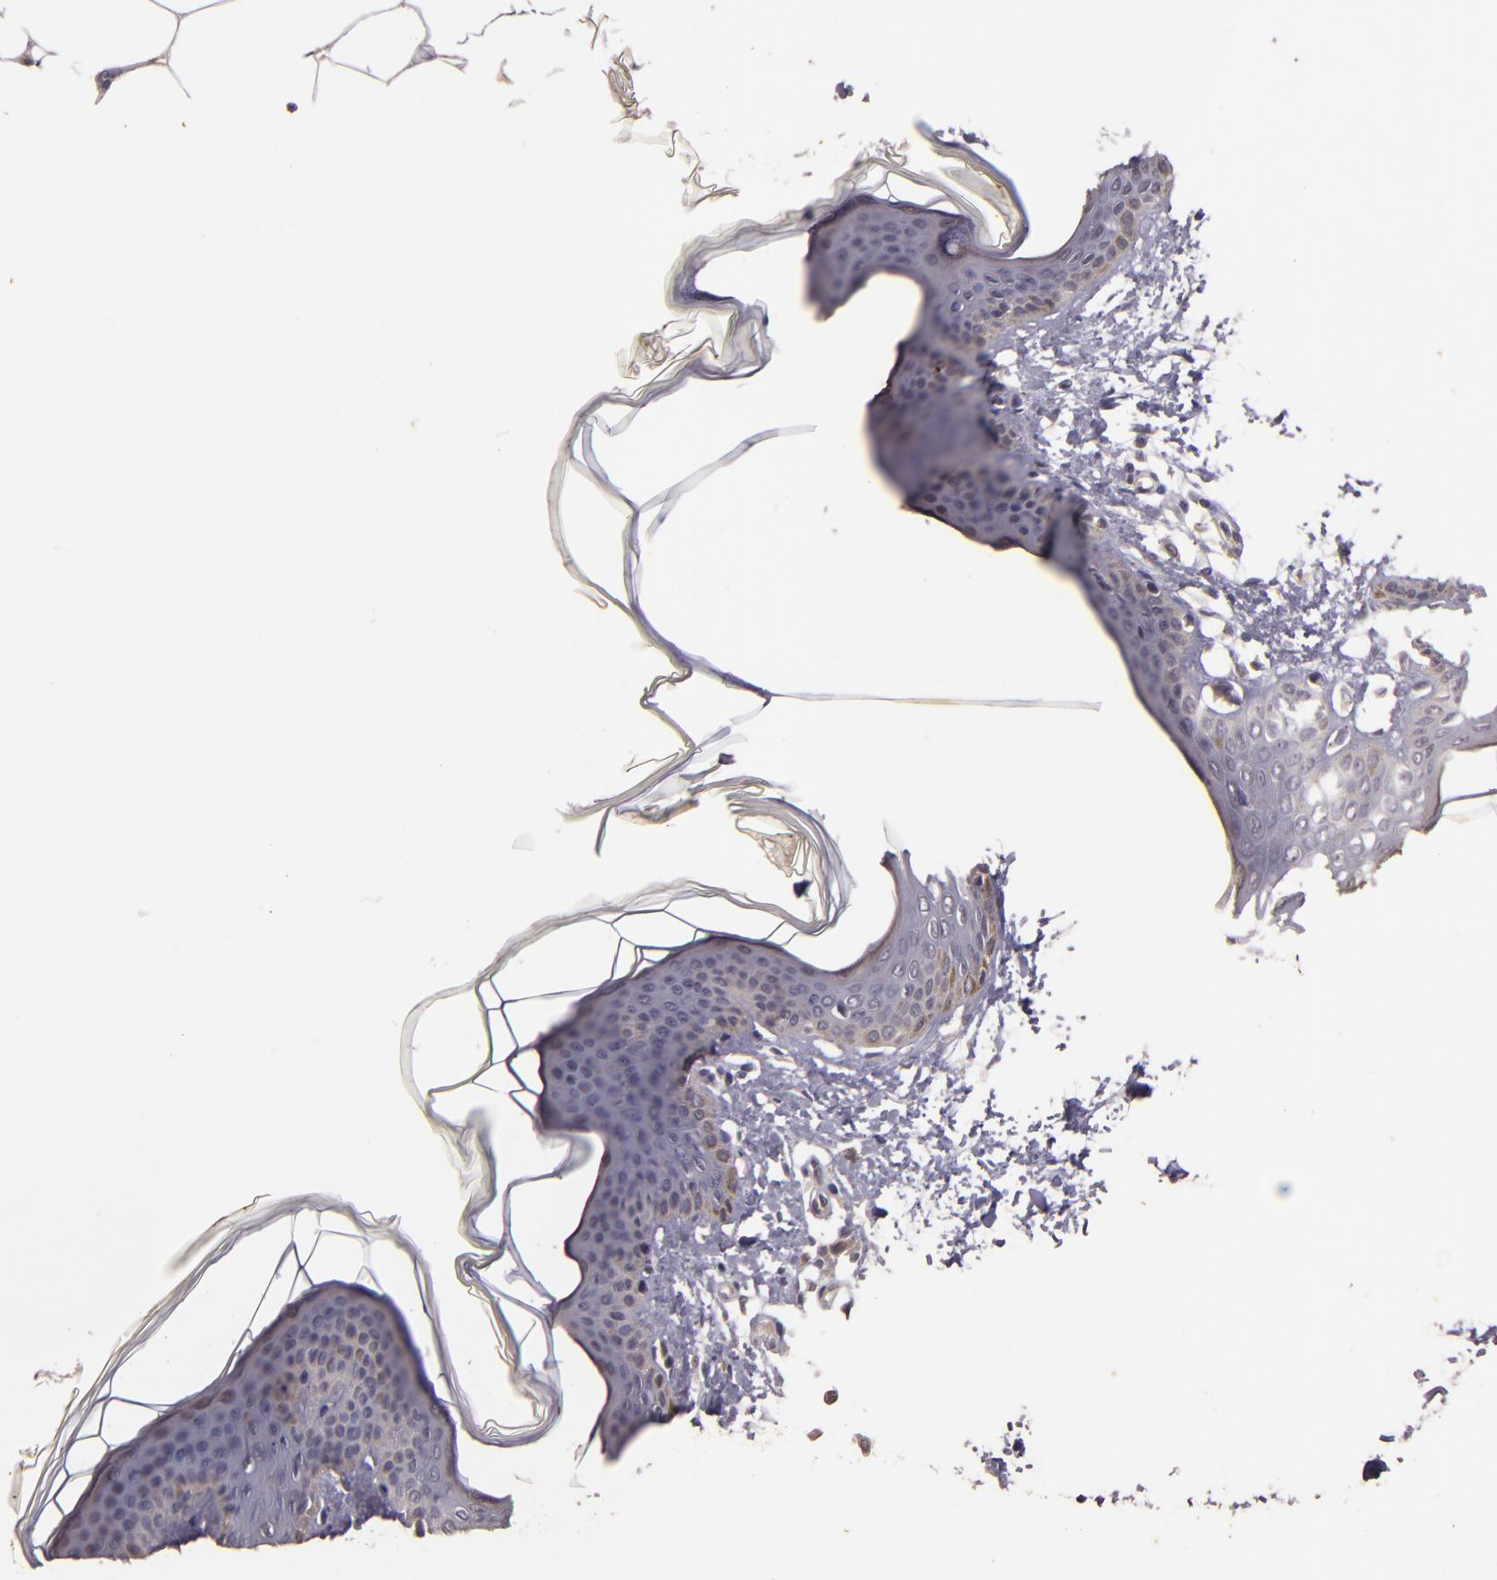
{"staining": {"intensity": "negative", "quantity": "none", "location": "none"}, "tissue": "skin", "cell_type": "Fibroblasts", "image_type": "normal", "snomed": [{"axis": "morphology", "description": "Normal tissue, NOS"}, {"axis": "topography", "description": "Skin"}], "caption": "IHC histopathology image of normal skin: human skin stained with DAB displays no significant protein expression in fibroblasts. (DAB immunohistochemistry (IHC) with hematoxylin counter stain).", "gene": "TFF1", "patient": {"sex": "female", "age": 17}}